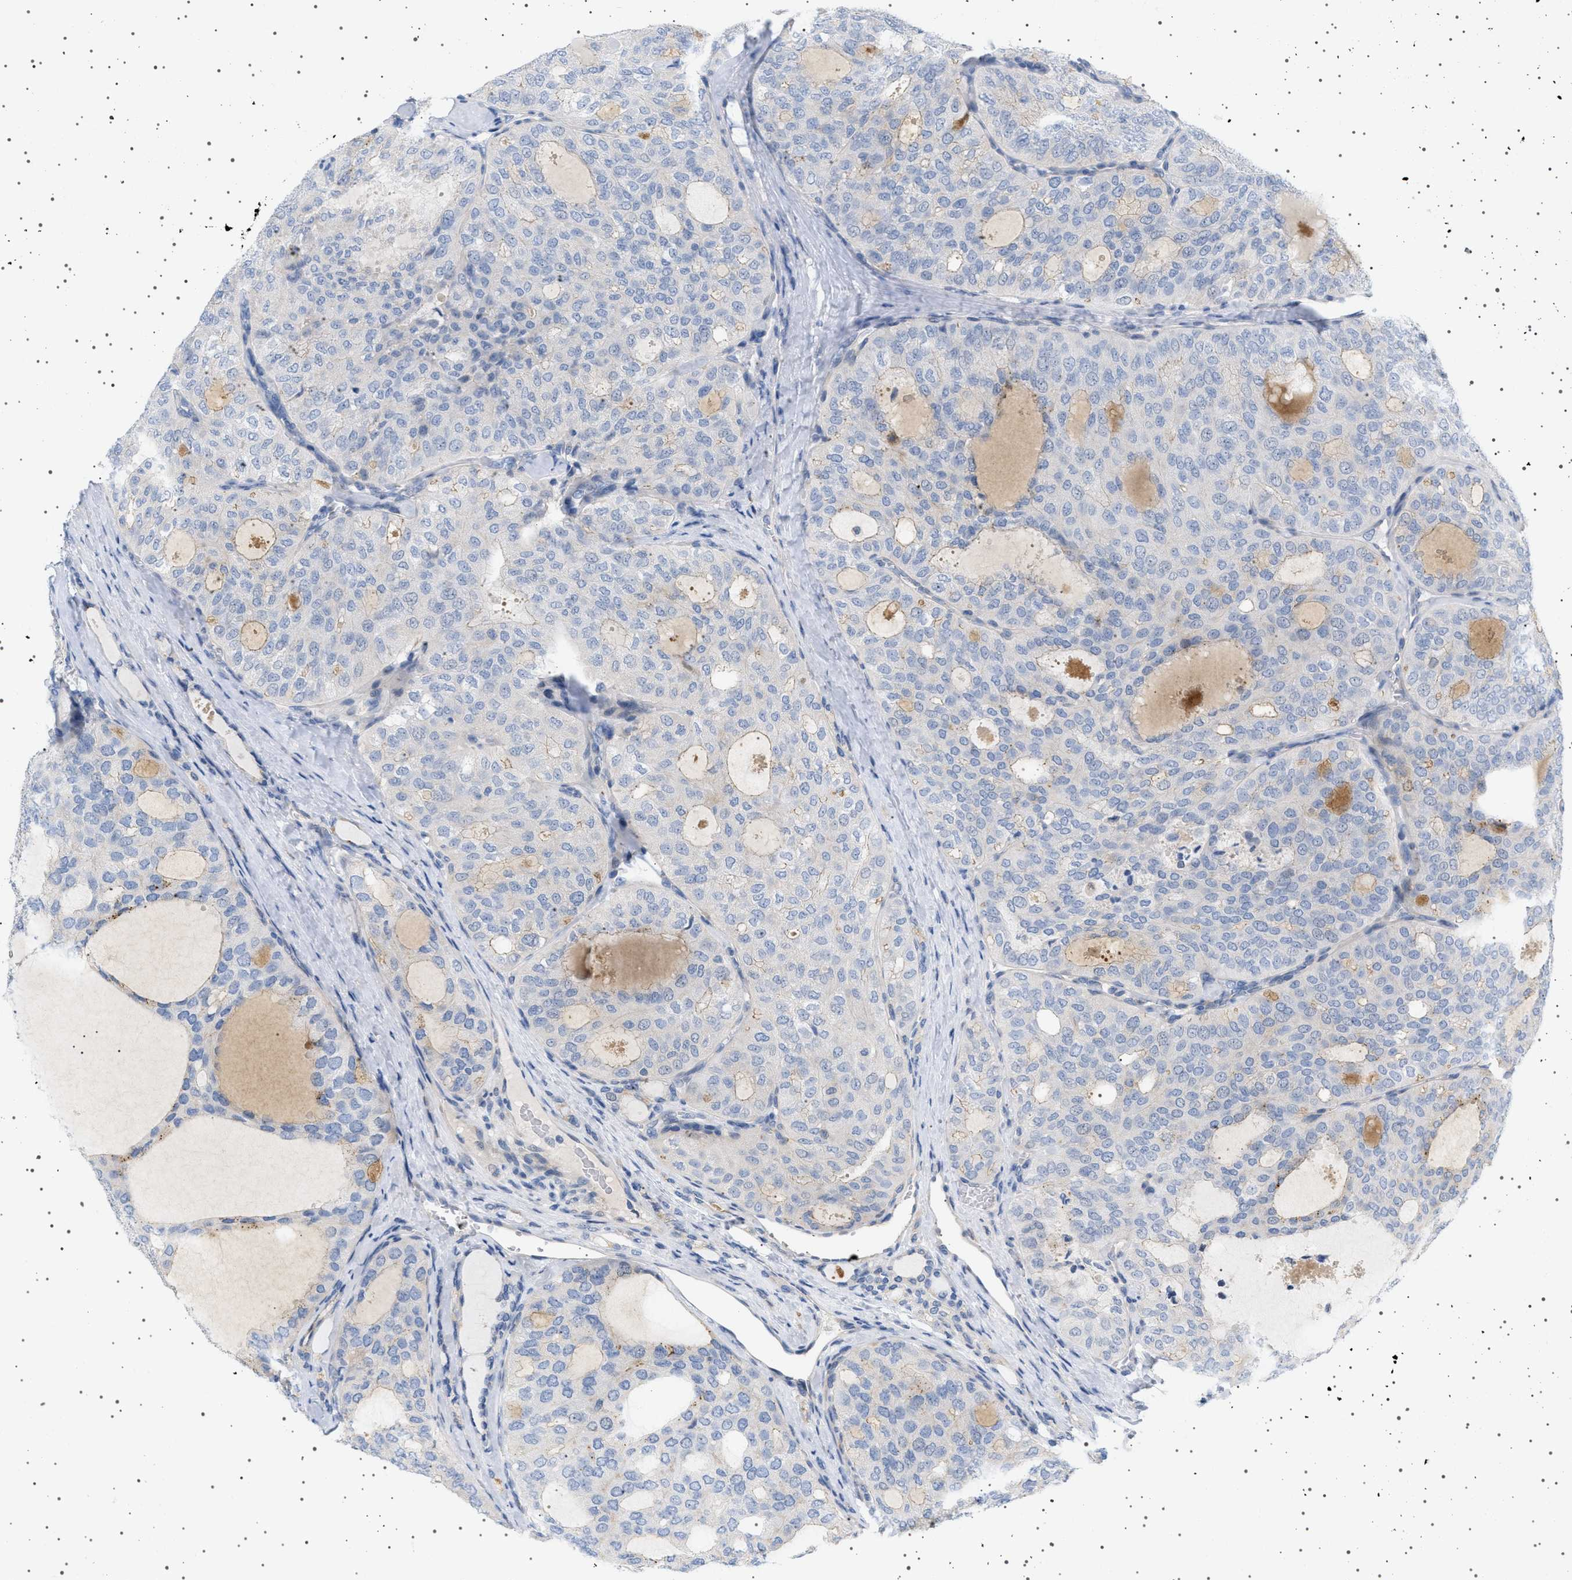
{"staining": {"intensity": "negative", "quantity": "none", "location": "none"}, "tissue": "thyroid cancer", "cell_type": "Tumor cells", "image_type": "cancer", "snomed": [{"axis": "morphology", "description": "Follicular adenoma carcinoma, NOS"}, {"axis": "topography", "description": "Thyroid gland"}], "caption": "Histopathology image shows no significant protein expression in tumor cells of follicular adenoma carcinoma (thyroid).", "gene": "ADCY10", "patient": {"sex": "male", "age": 75}}